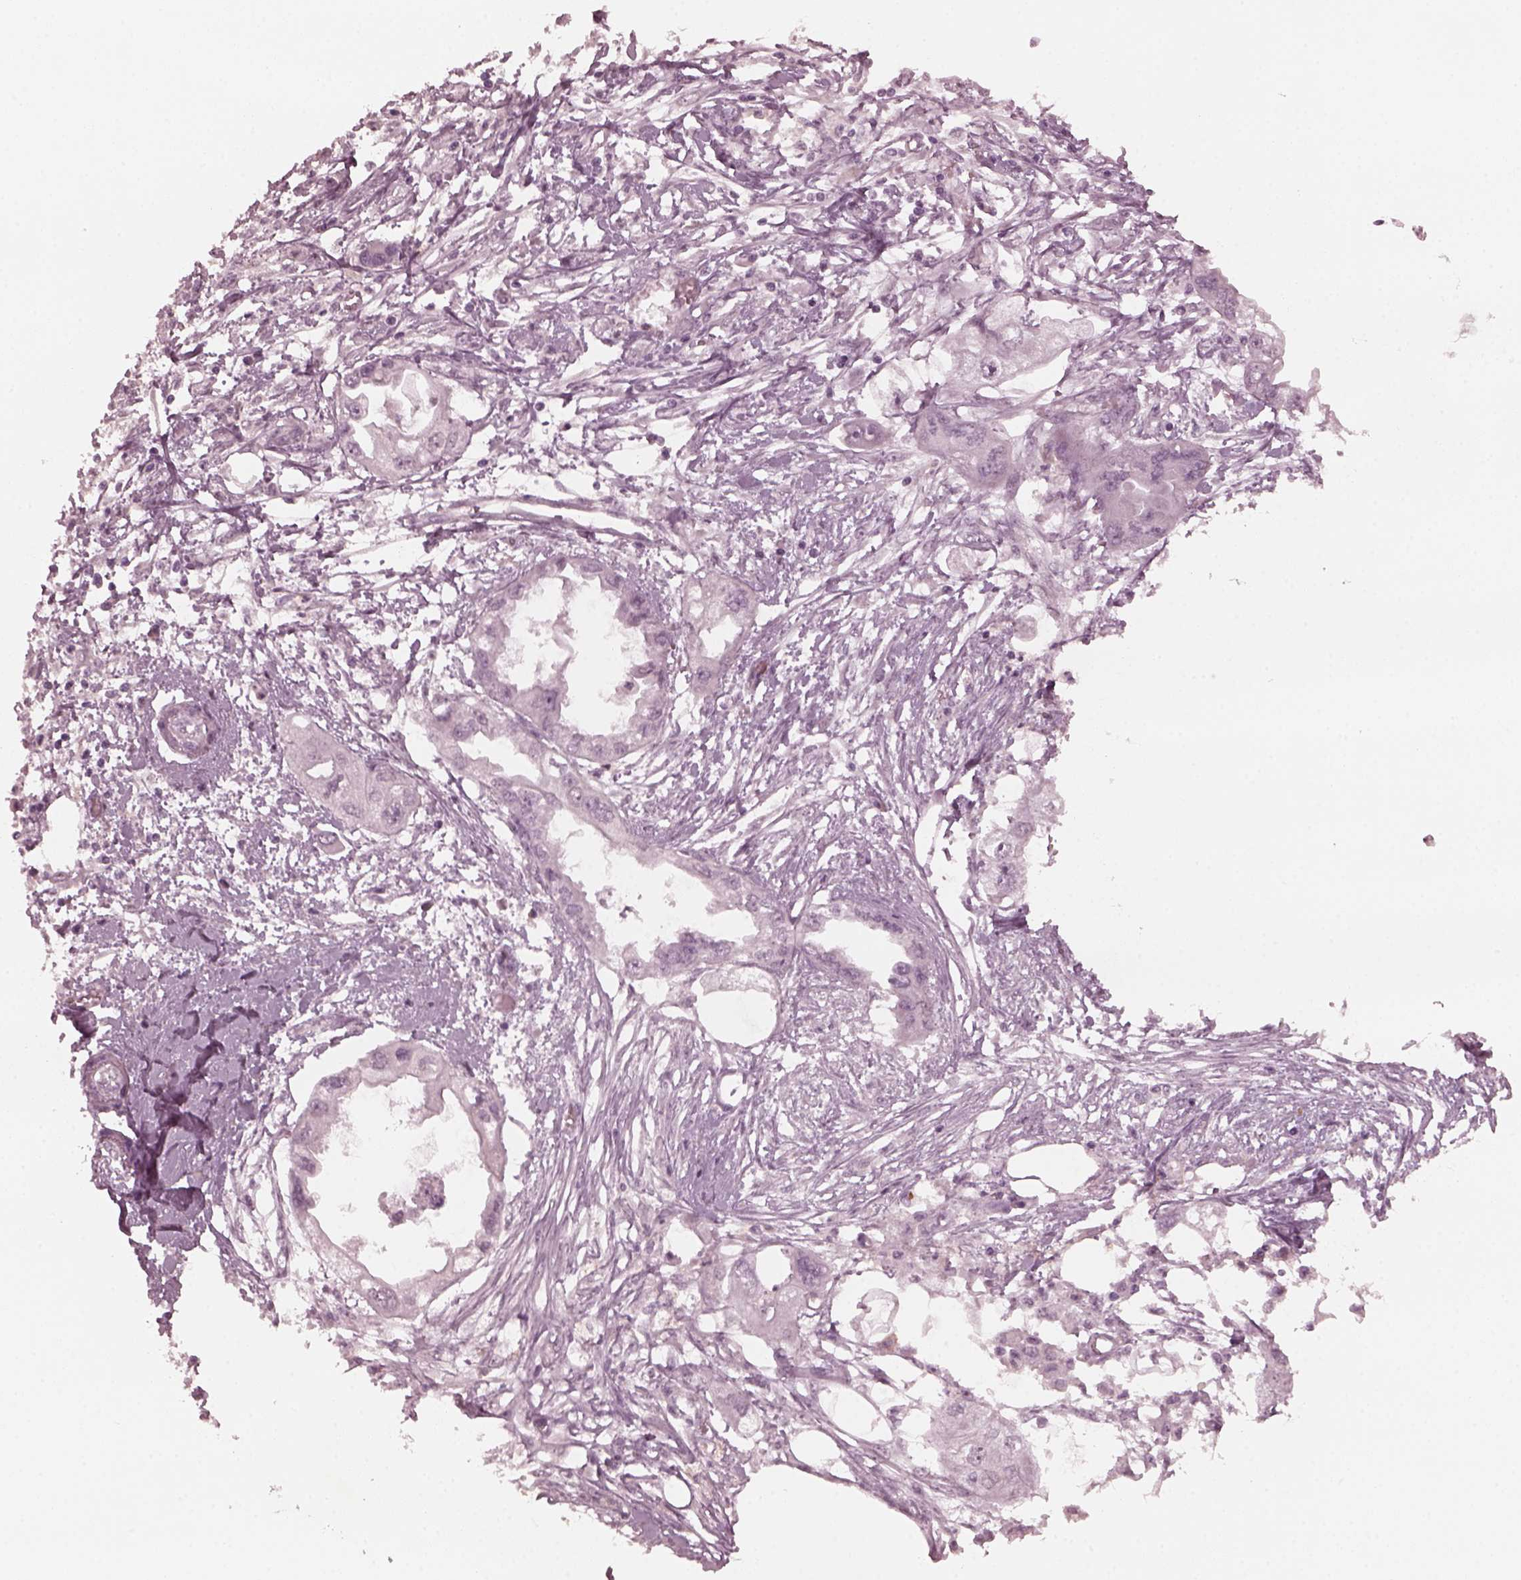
{"staining": {"intensity": "negative", "quantity": "none", "location": "none"}, "tissue": "endometrial cancer", "cell_type": "Tumor cells", "image_type": "cancer", "snomed": [{"axis": "morphology", "description": "Adenocarcinoma, NOS"}, {"axis": "morphology", "description": "Adenocarcinoma, metastatic, NOS"}, {"axis": "topography", "description": "Adipose tissue"}, {"axis": "topography", "description": "Endometrium"}], "caption": "Tumor cells are negative for protein expression in human endometrial adenocarcinoma.", "gene": "KRT79", "patient": {"sex": "female", "age": 67}}